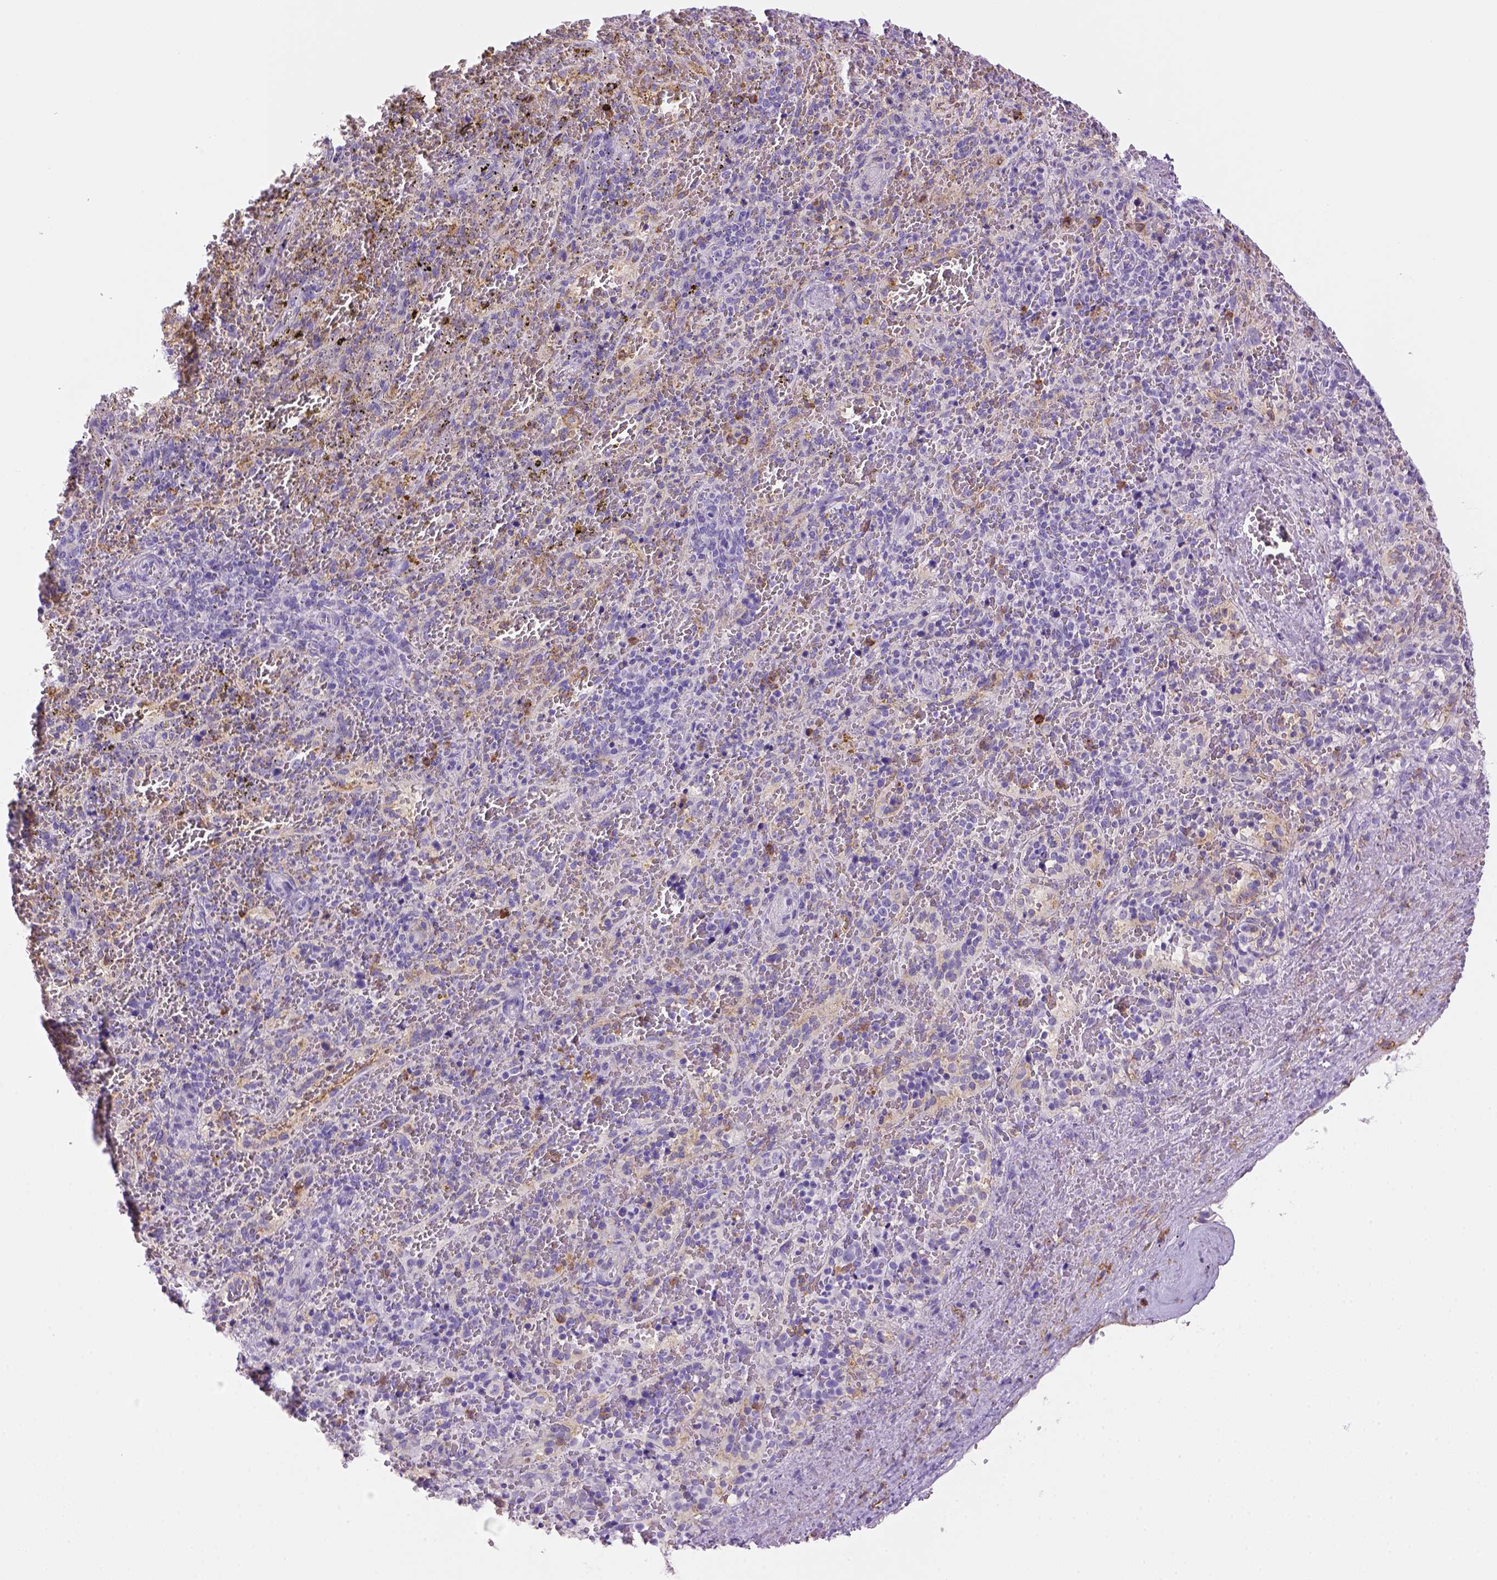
{"staining": {"intensity": "moderate", "quantity": "<25%", "location": "cytoplasmic/membranous"}, "tissue": "spleen", "cell_type": "Cells in red pulp", "image_type": "normal", "snomed": [{"axis": "morphology", "description": "Normal tissue, NOS"}, {"axis": "topography", "description": "Spleen"}], "caption": "High-power microscopy captured an IHC photomicrograph of normal spleen, revealing moderate cytoplasmic/membranous expression in about <25% of cells in red pulp.", "gene": "CD14", "patient": {"sex": "female", "age": 50}}